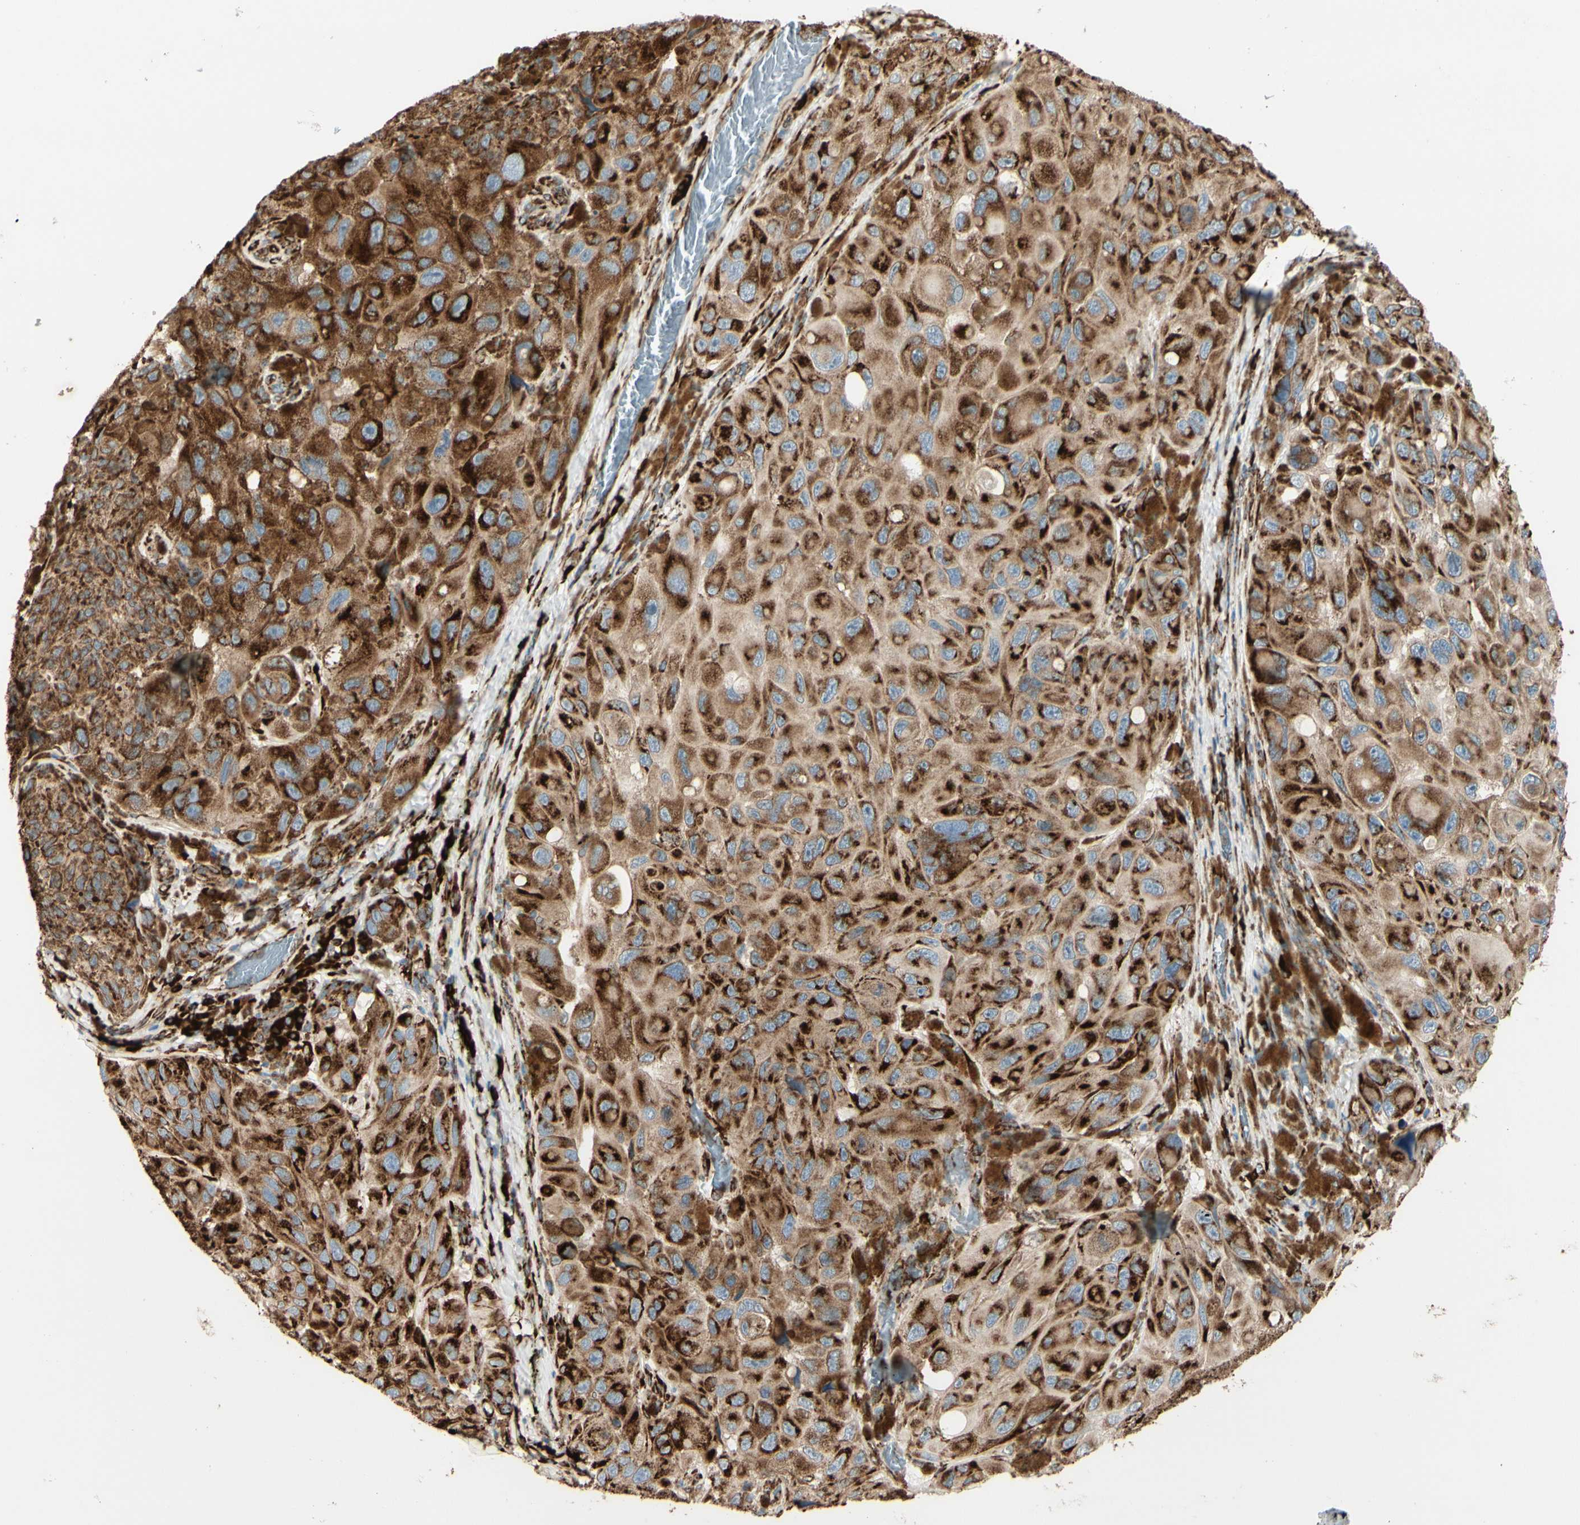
{"staining": {"intensity": "strong", "quantity": ">75%", "location": "cytoplasmic/membranous"}, "tissue": "melanoma", "cell_type": "Tumor cells", "image_type": "cancer", "snomed": [{"axis": "morphology", "description": "Malignant melanoma, NOS"}, {"axis": "topography", "description": "Skin"}], "caption": "This image exhibits immunohistochemistry (IHC) staining of human malignant melanoma, with high strong cytoplasmic/membranous expression in approximately >75% of tumor cells.", "gene": "RRBP1", "patient": {"sex": "female", "age": 73}}